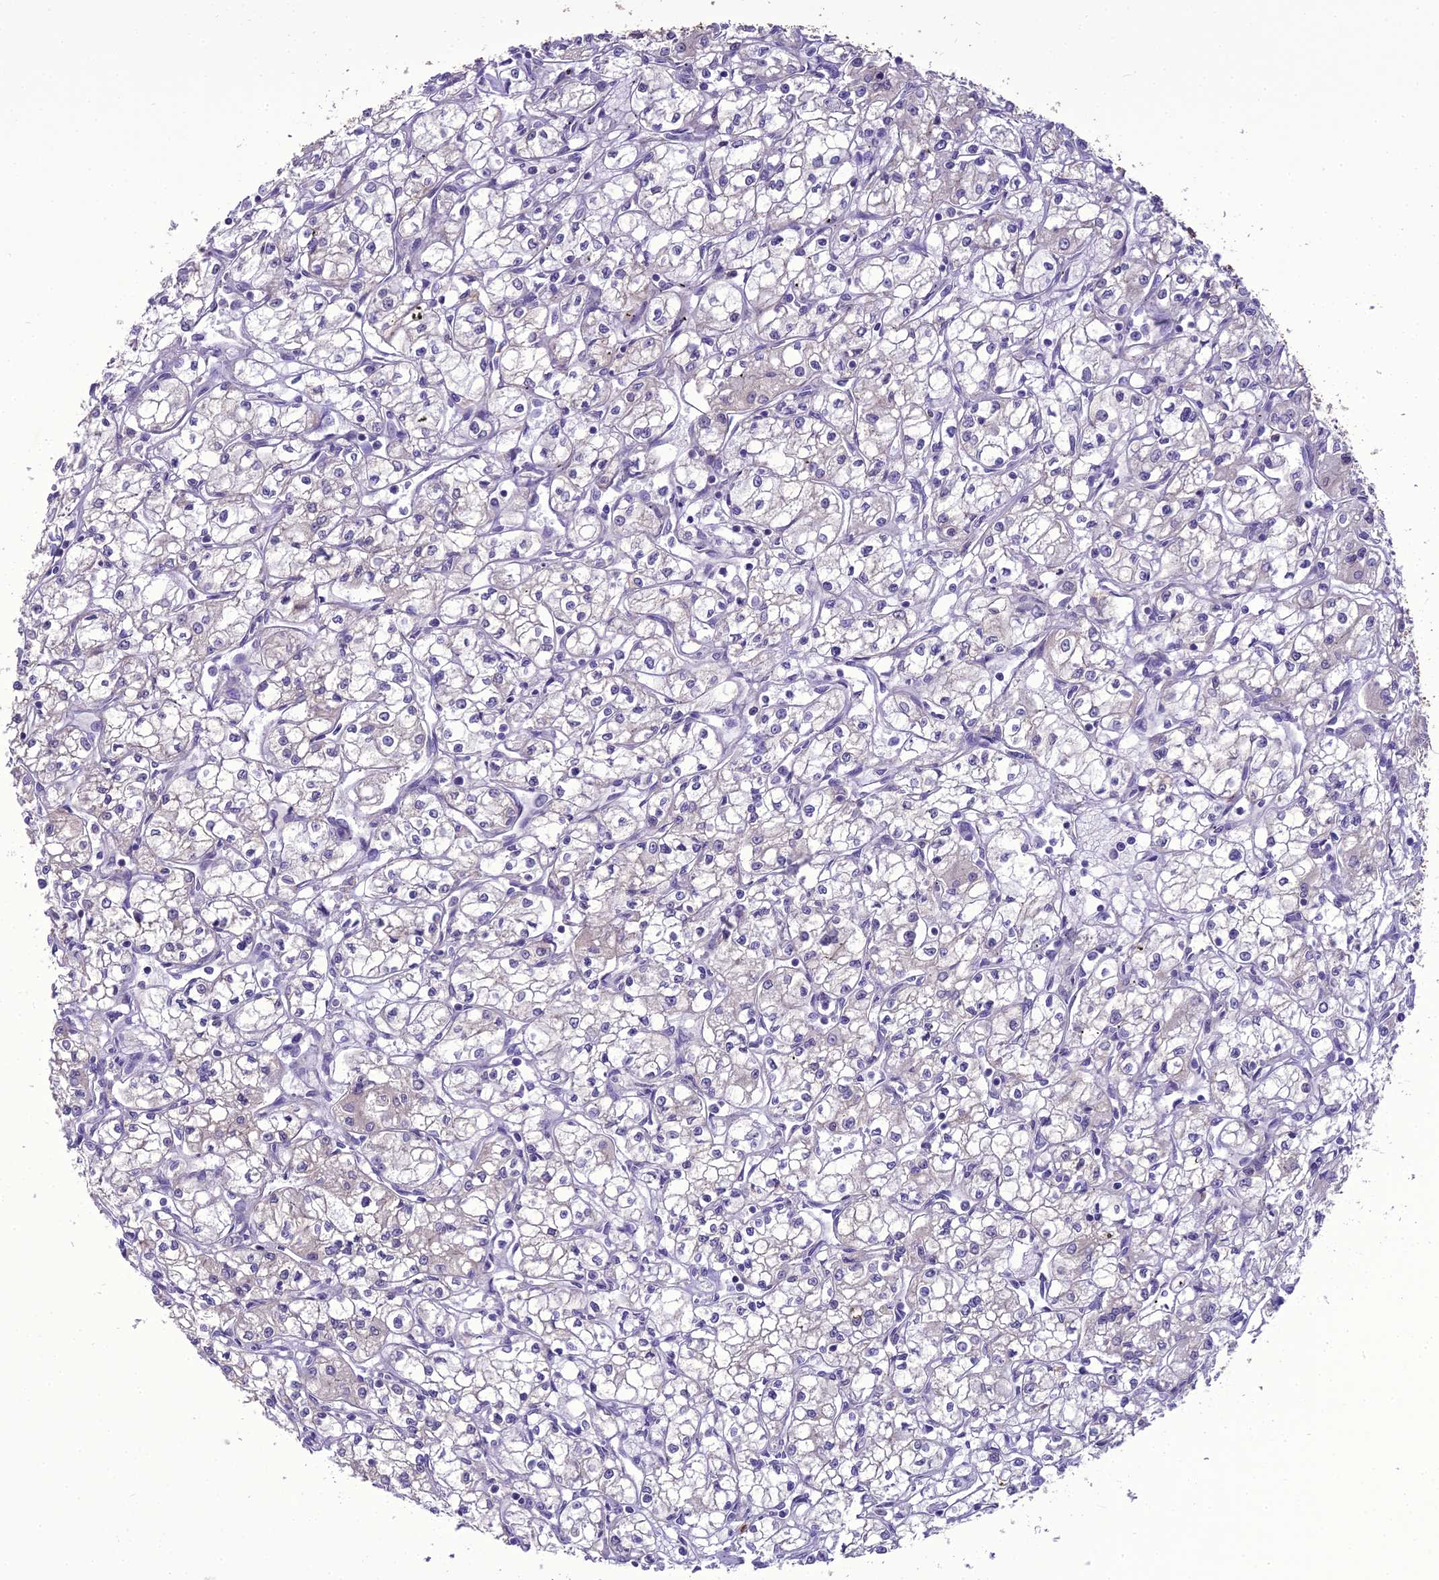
{"staining": {"intensity": "negative", "quantity": "none", "location": "none"}, "tissue": "renal cancer", "cell_type": "Tumor cells", "image_type": "cancer", "snomed": [{"axis": "morphology", "description": "Adenocarcinoma, NOS"}, {"axis": "topography", "description": "Kidney"}], "caption": "Immunohistochemical staining of adenocarcinoma (renal) demonstrates no significant staining in tumor cells.", "gene": "SCRT1", "patient": {"sex": "male", "age": 59}}